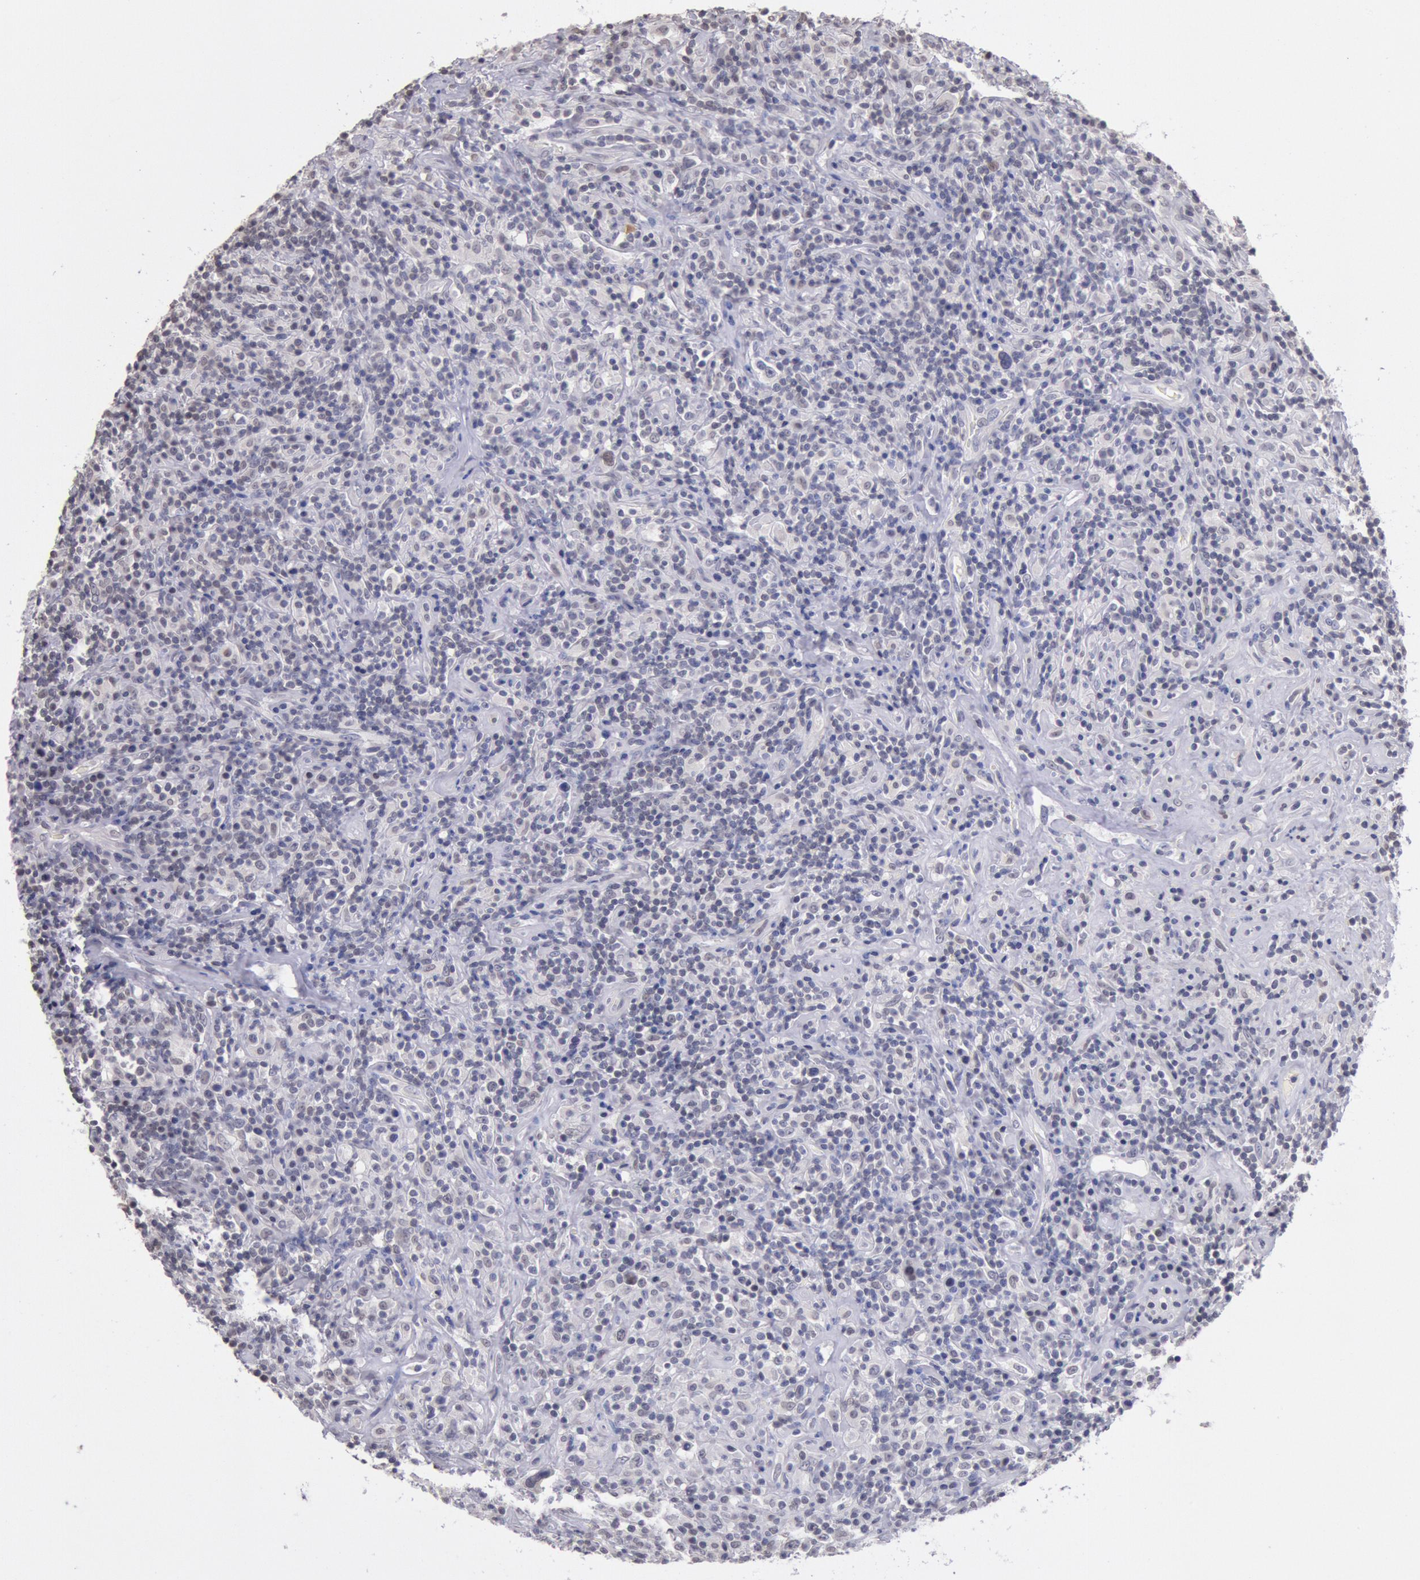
{"staining": {"intensity": "negative", "quantity": "none", "location": "none"}, "tissue": "lymphoma", "cell_type": "Tumor cells", "image_type": "cancer", "snomed": [{"axis": "morphology", "description": "Hodgkin's disease, NOS"}, {"axis": "topography", "description": "Lymph node"}], "caption": "An immunohistochemistry (IHC) photomicrograph of lymphoma is shown. There is no staining in tumor cells of lymphoma. (IHC, brightfield microscopy, high magnification).", "gene": "MYH7", "patient": {"sex": "male", "age": 46}}